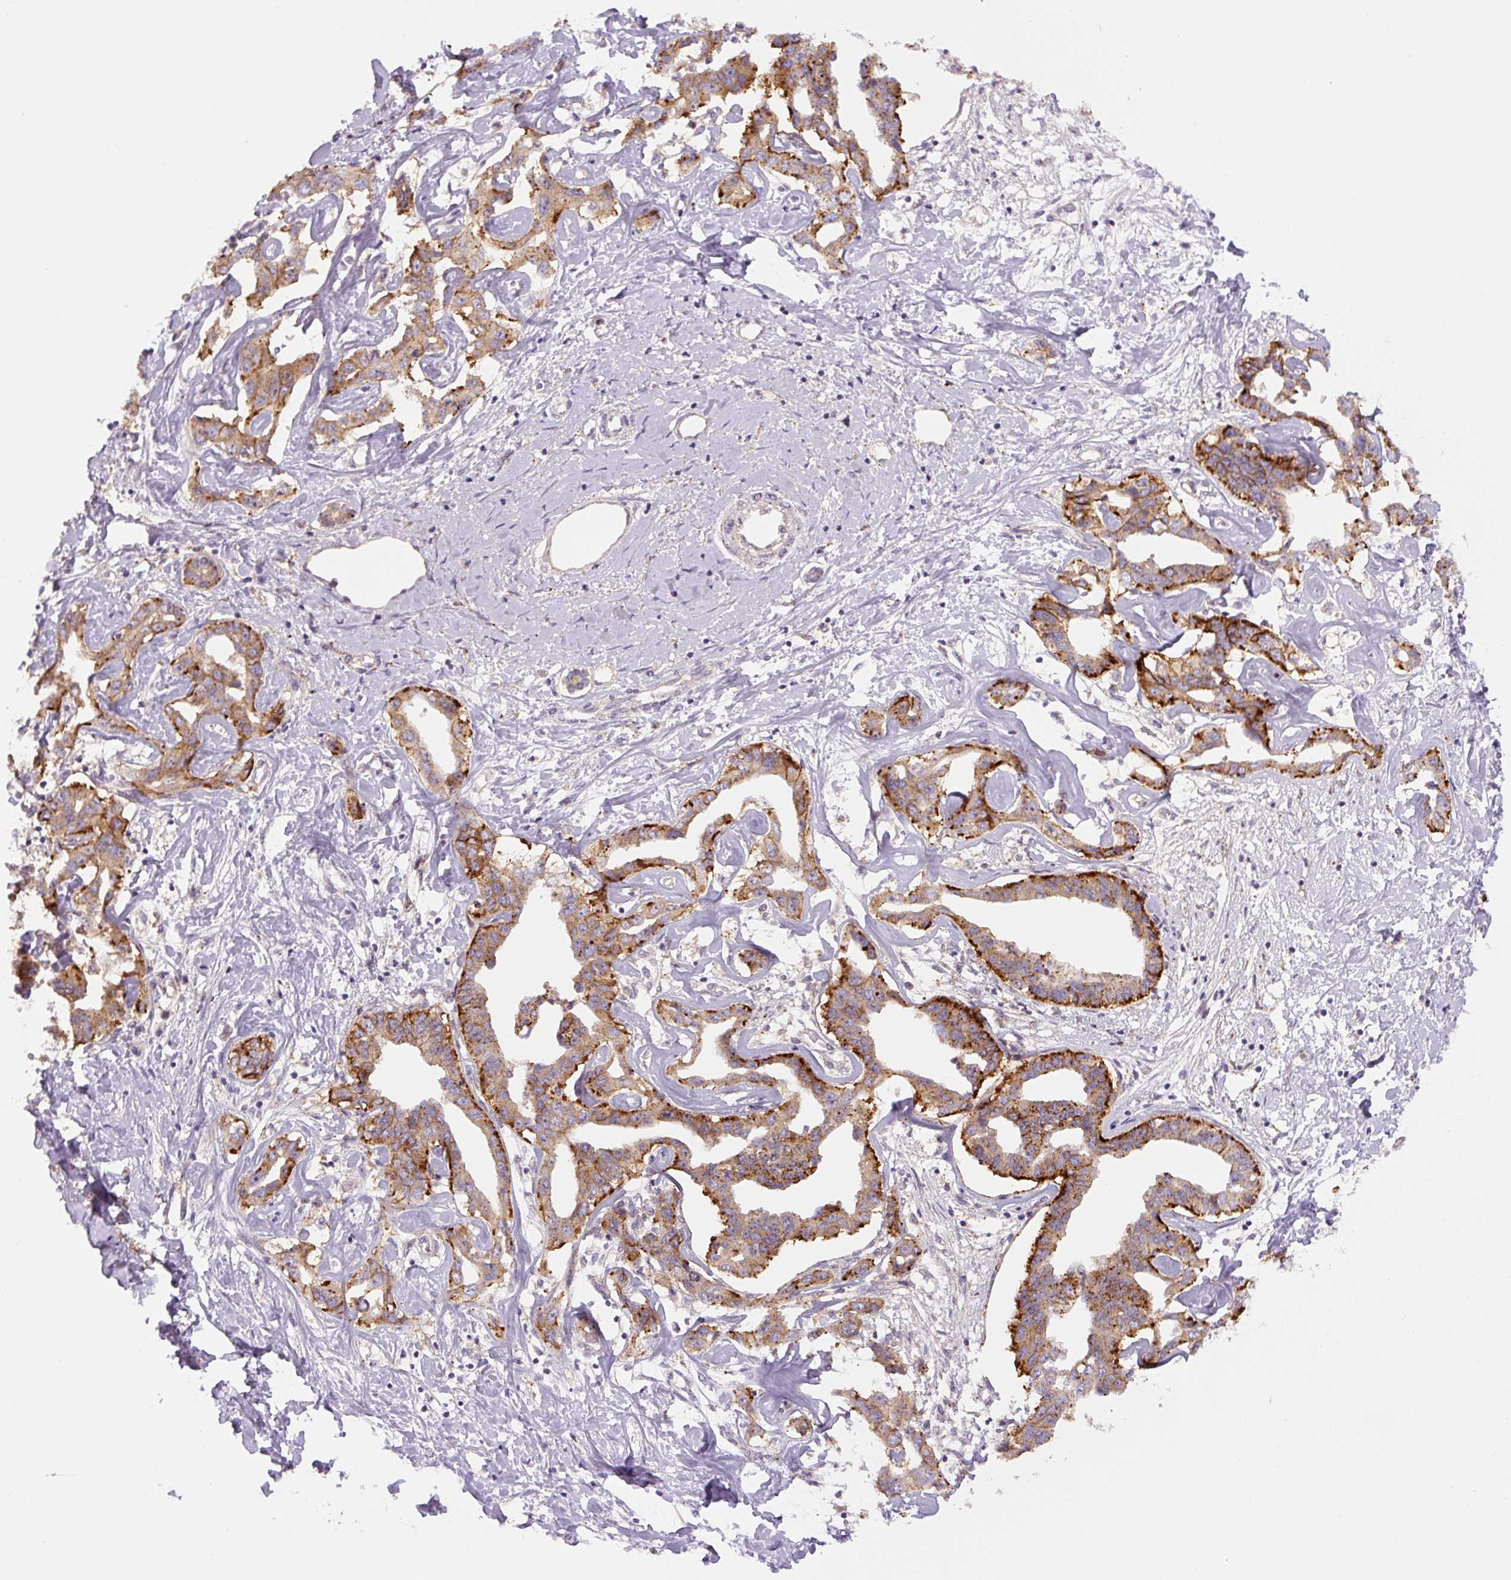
{"staining": {"intensity": "strong", "quantity": "25%-75%", "location": "cytoplasmic/membranous"}, "tissue": "liver cancer", "cell_type": "Tumor cells", "image_type": "cancer", "snomed": [{"axis": "morphology", "description": "Cholangiocarcinoma"}, {"axis": "topography", "description": "Liver"}], "caption": "A high amount of strong cytoplasmic/membranous staining is seen in approximately 25%-75% of tumor cells in liver cancer tissue.", "gene": "ZSWIM7", "patient": {"sex": "male", "age": 59}}